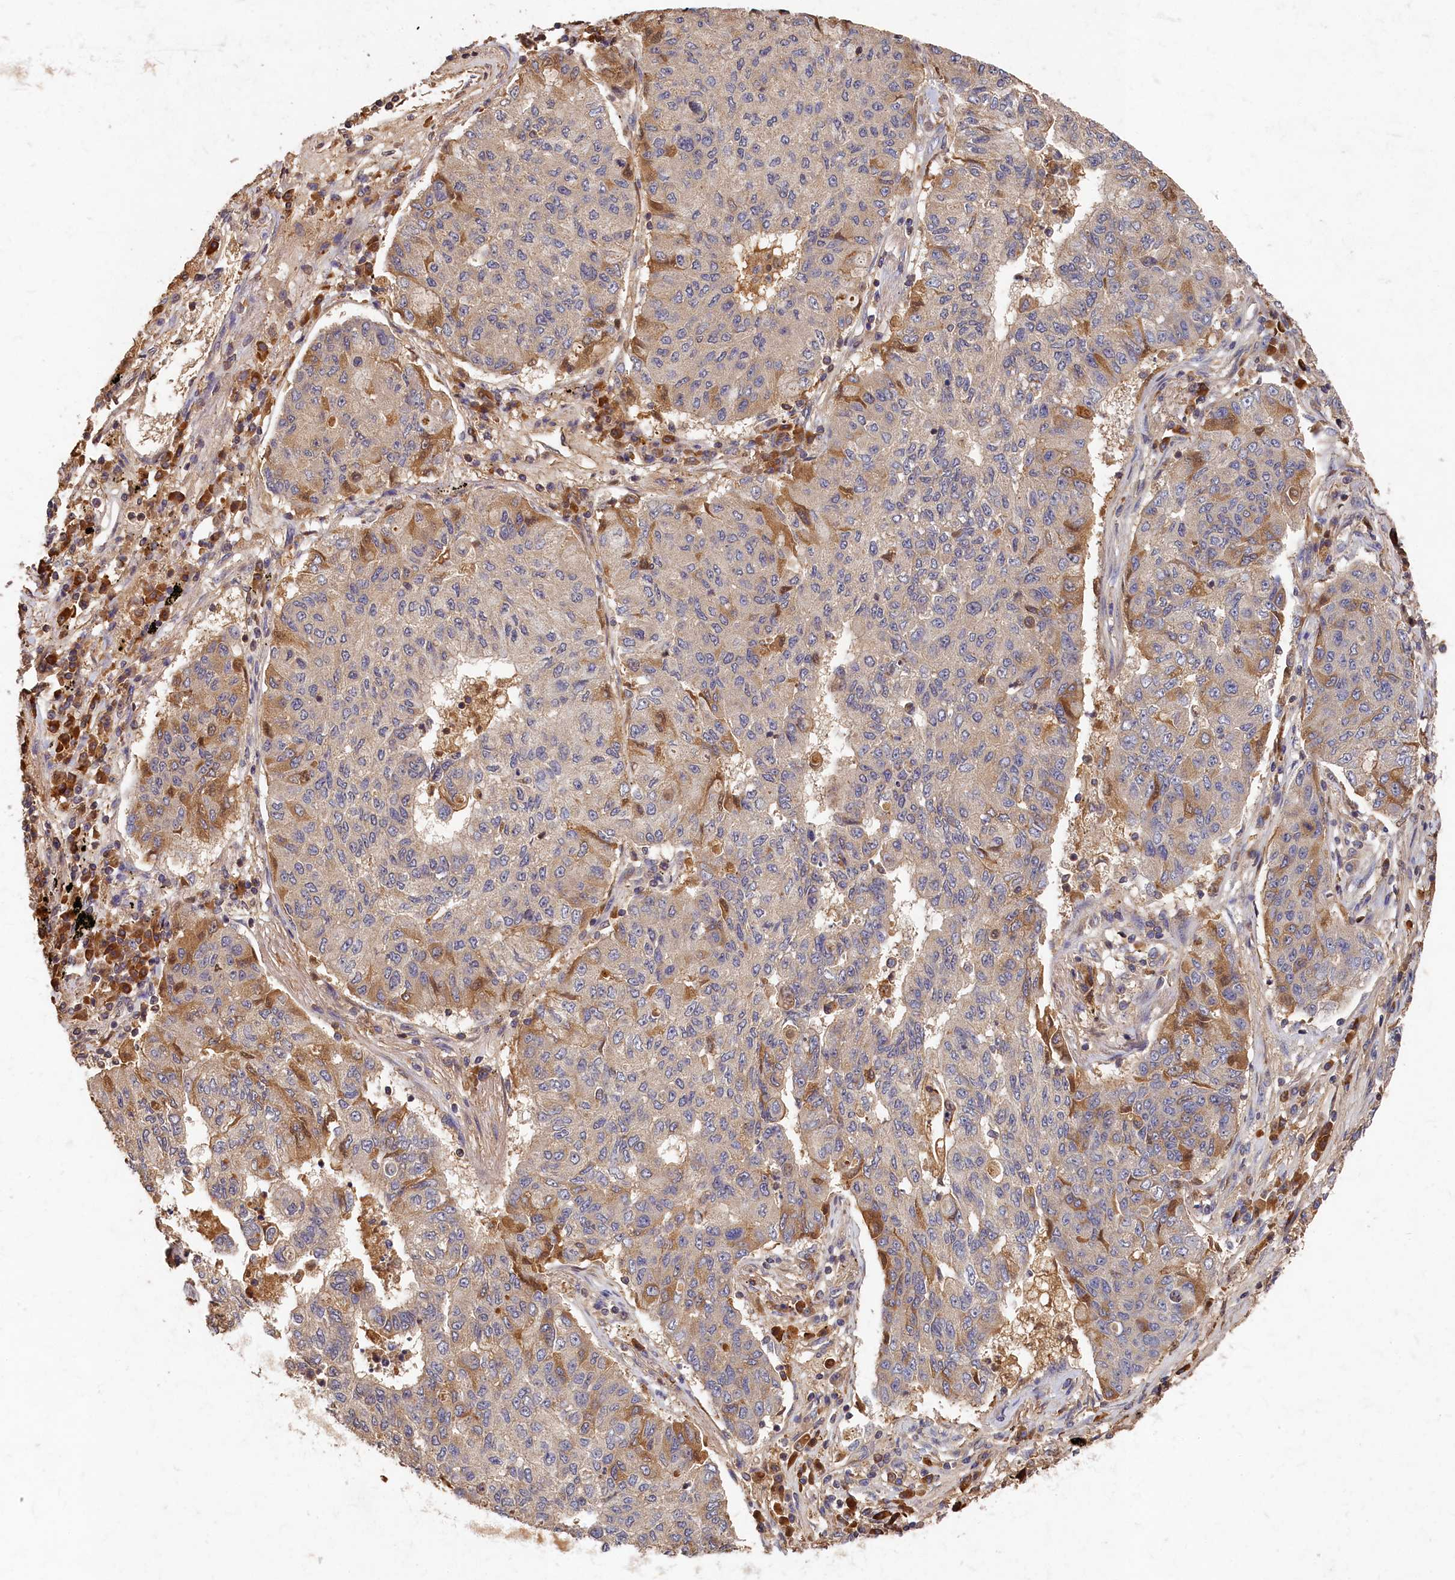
{"staining": {"intensity": "moderate", "quantity": "<25%", "location": "cytoplasmic/membranous"}, "tissue": "lung cancer", "cell_type": "Tumor cells", "image_type": "cancer", "snomed": [{"axis": "morphology", "description": "Squamous cell carcinoma, NOS"}, {"axis": "topography", "description": "Lung"}], "caption": "An immunohistochemistry (IHC) photomicrograph of neoplastic tissue is shown. Protein staining in brown highlights moderate cytoplasmic/membranous positivity in lung squamous cell carcinoma within tumor cells.", "gene": "DHRS11", "patient": {"sex": "male", "age": 74}}